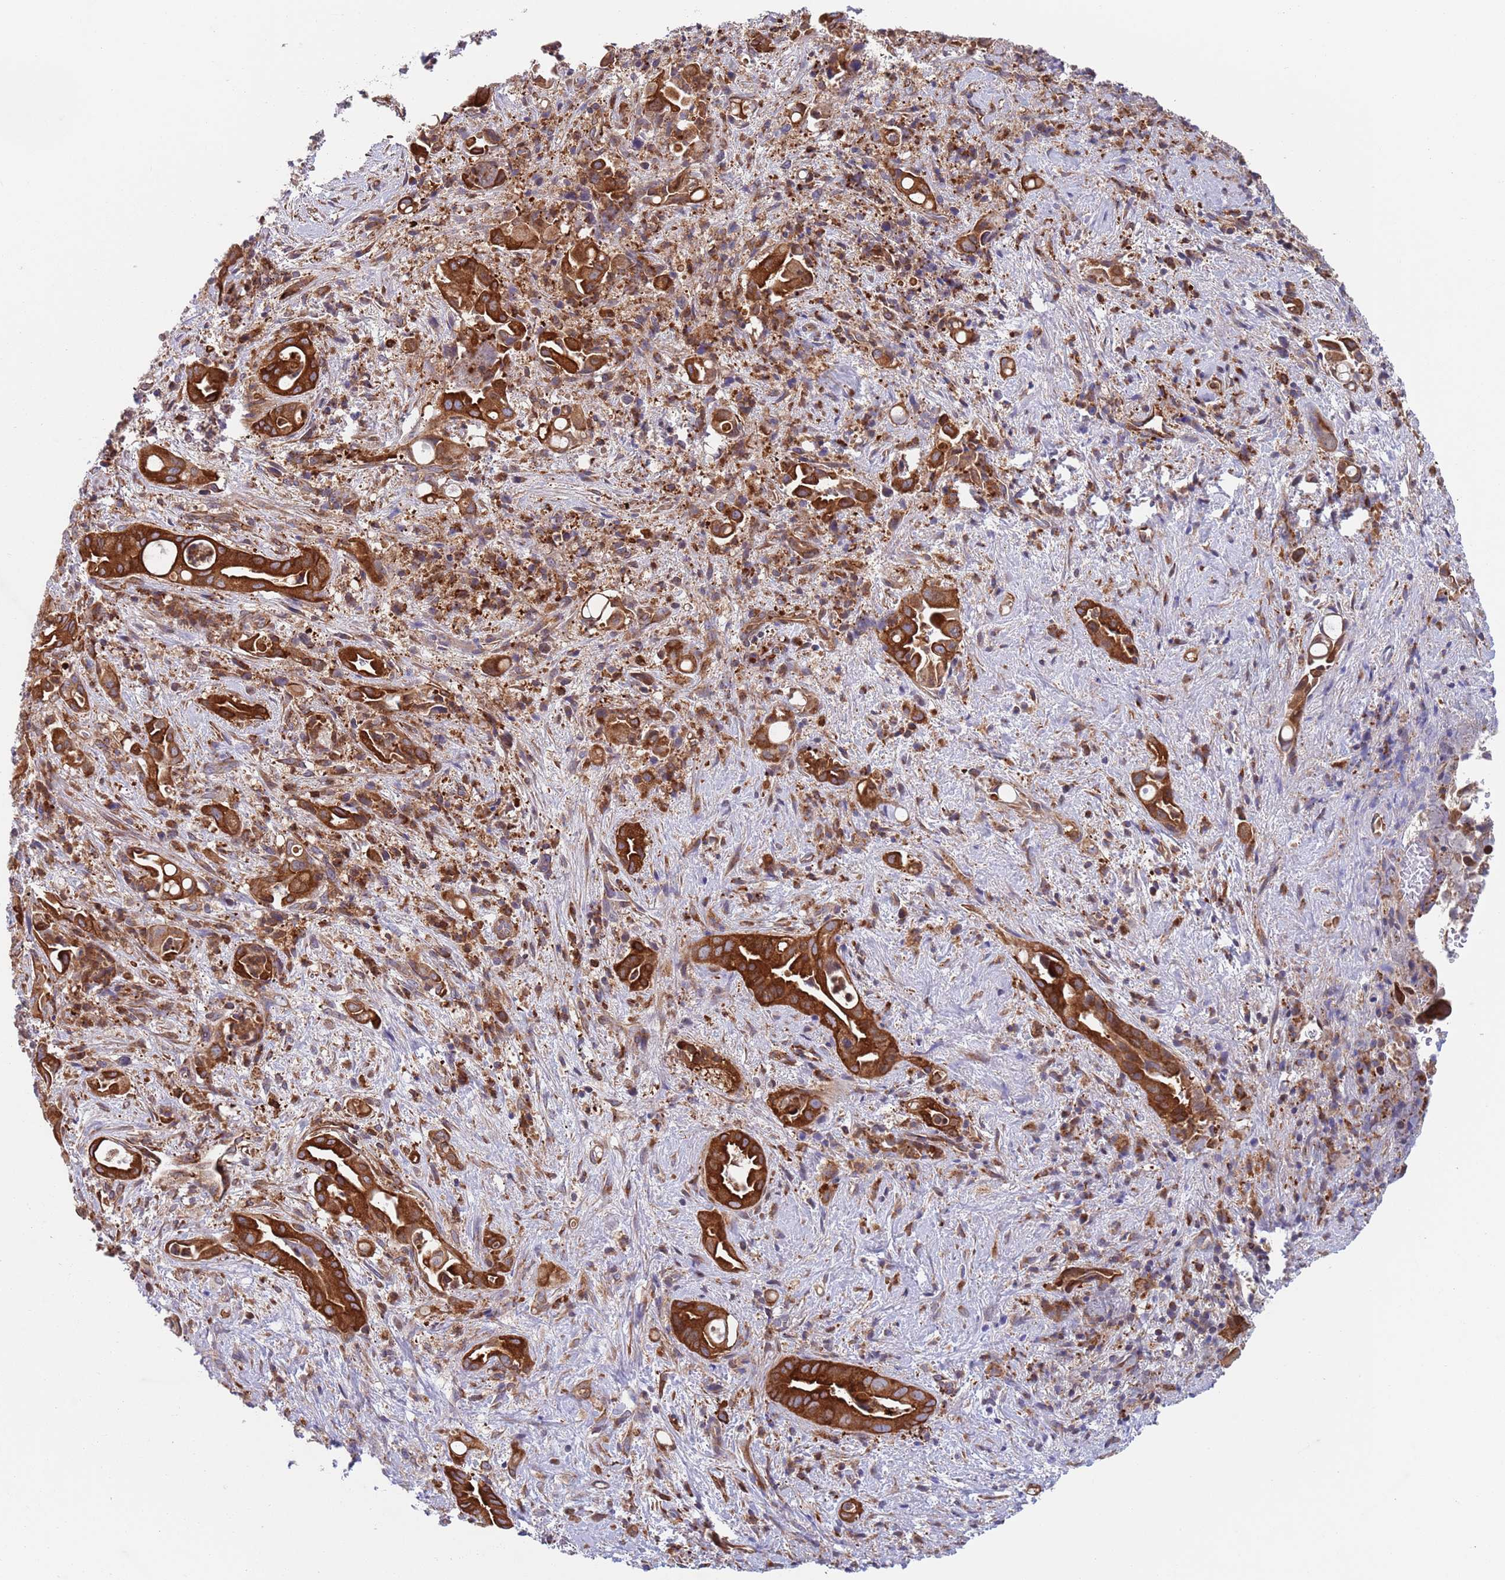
{"staining": {"intensity": "strong", "quantity": ">75%", "location": "cytoplasmic/membranous"}, "tissue": "liver cancer", "cell_type": "Tumor cells", "image_type": "cancer", "snomed": [{"axis": "morphology", "description": "Cholangiocarcinoma"}, {"axis": "topography", "description": "Liver"}], "caption": "This histopathology image displays liver cancer stained with IHC to label a protein in brown. The cytoplasmic/membranous of tumor cells show strong positivity for the protein. Nuclei are counter-stained blue.", "gene": "ZMYM5", "patient": {"sex": "female", "age": 68}}